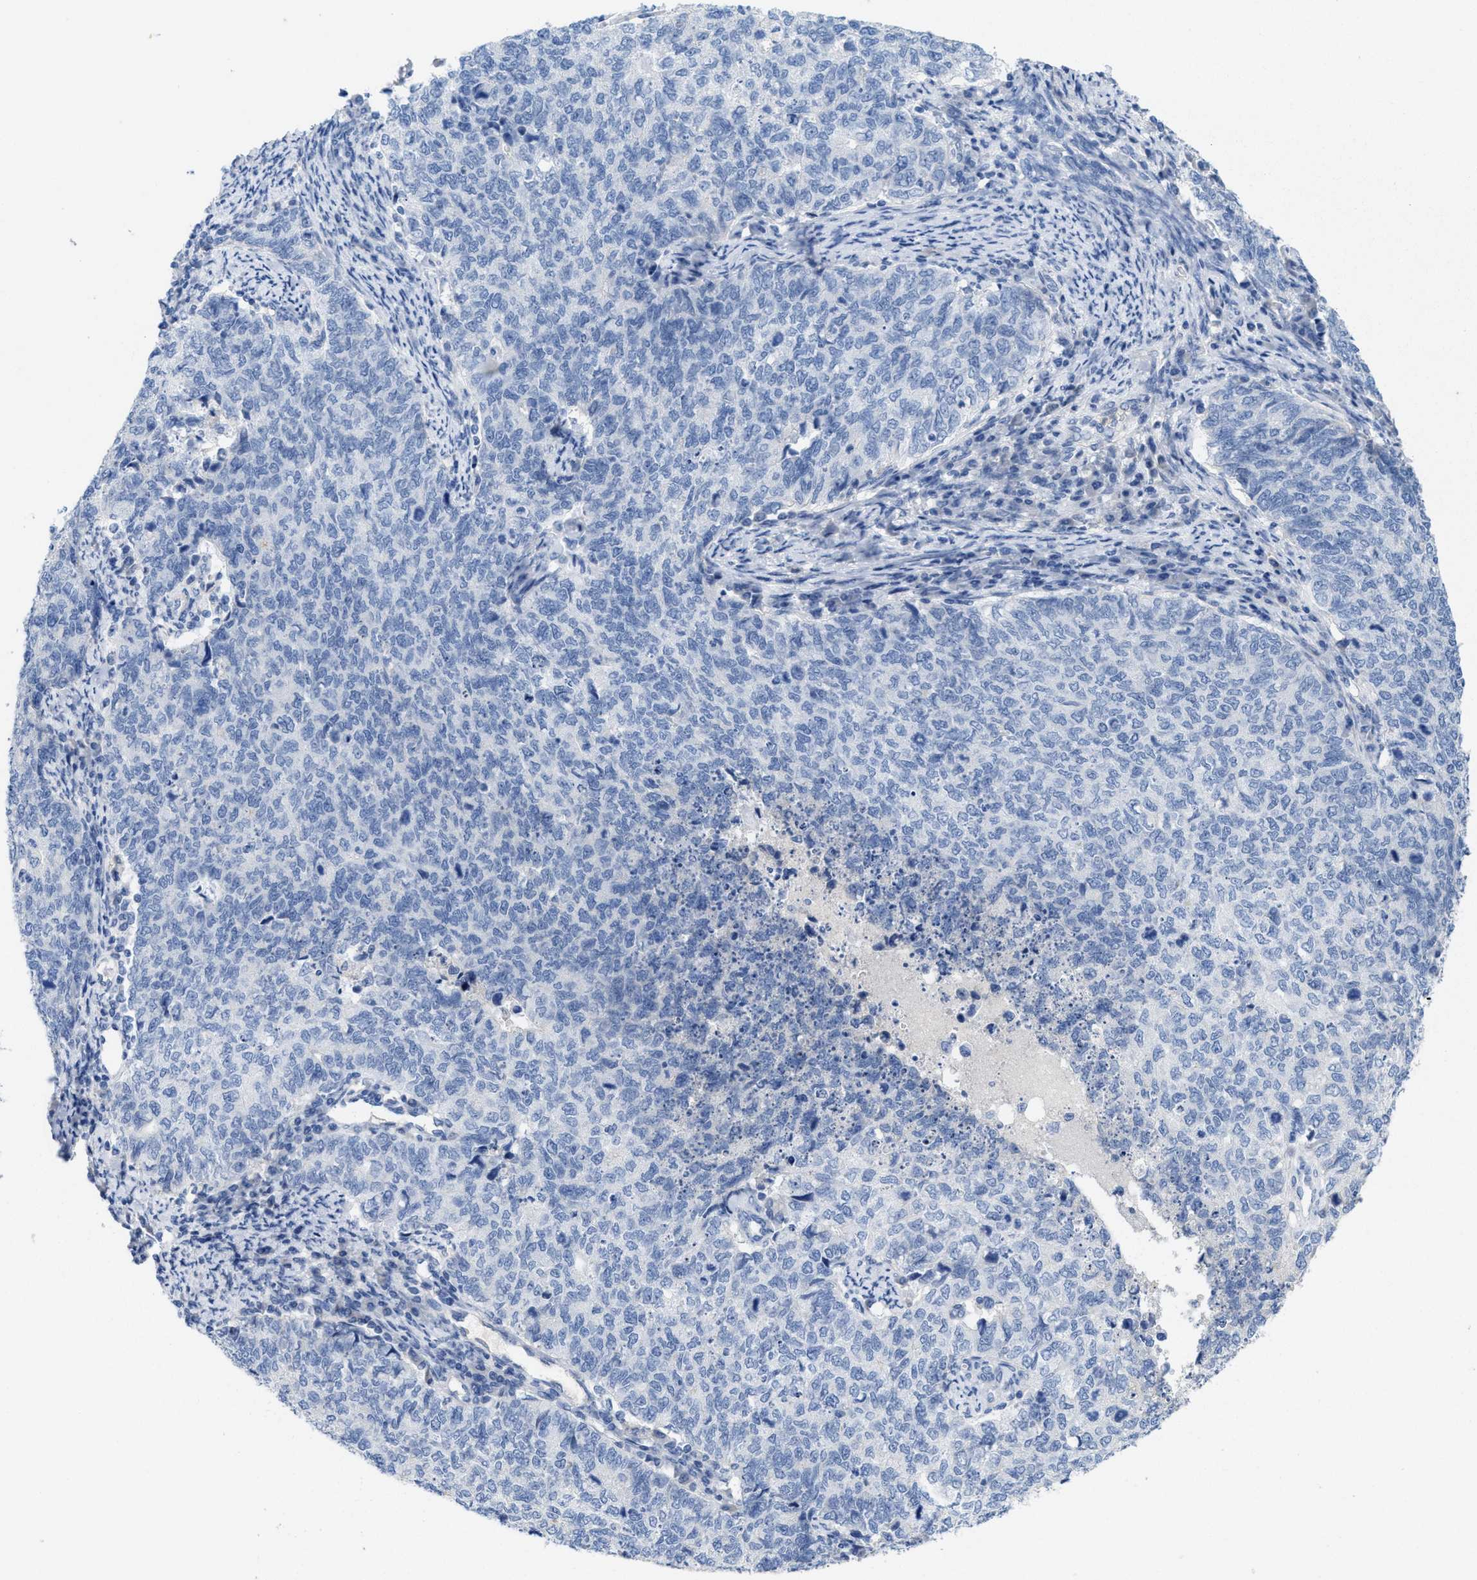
{"staining": {"intensity": "negative", "quantity": "none", "location": "none"}, "tissue": "cervical cancer", "cell_type": "Tumor cells", "image_type": "cancer", "snomed": [{"axis": "morphology", "description": "Squamous cell carcinoma, NOS"}, {"axis": "topography", "description": "Cervix"}], "caption": "An image of squamous cell carcinoma (cervical) stained for a protein demonstrates no brown staining in tumor cells.", "gene": "CPA2", "patient": {"sex": "female", "age": 63}}